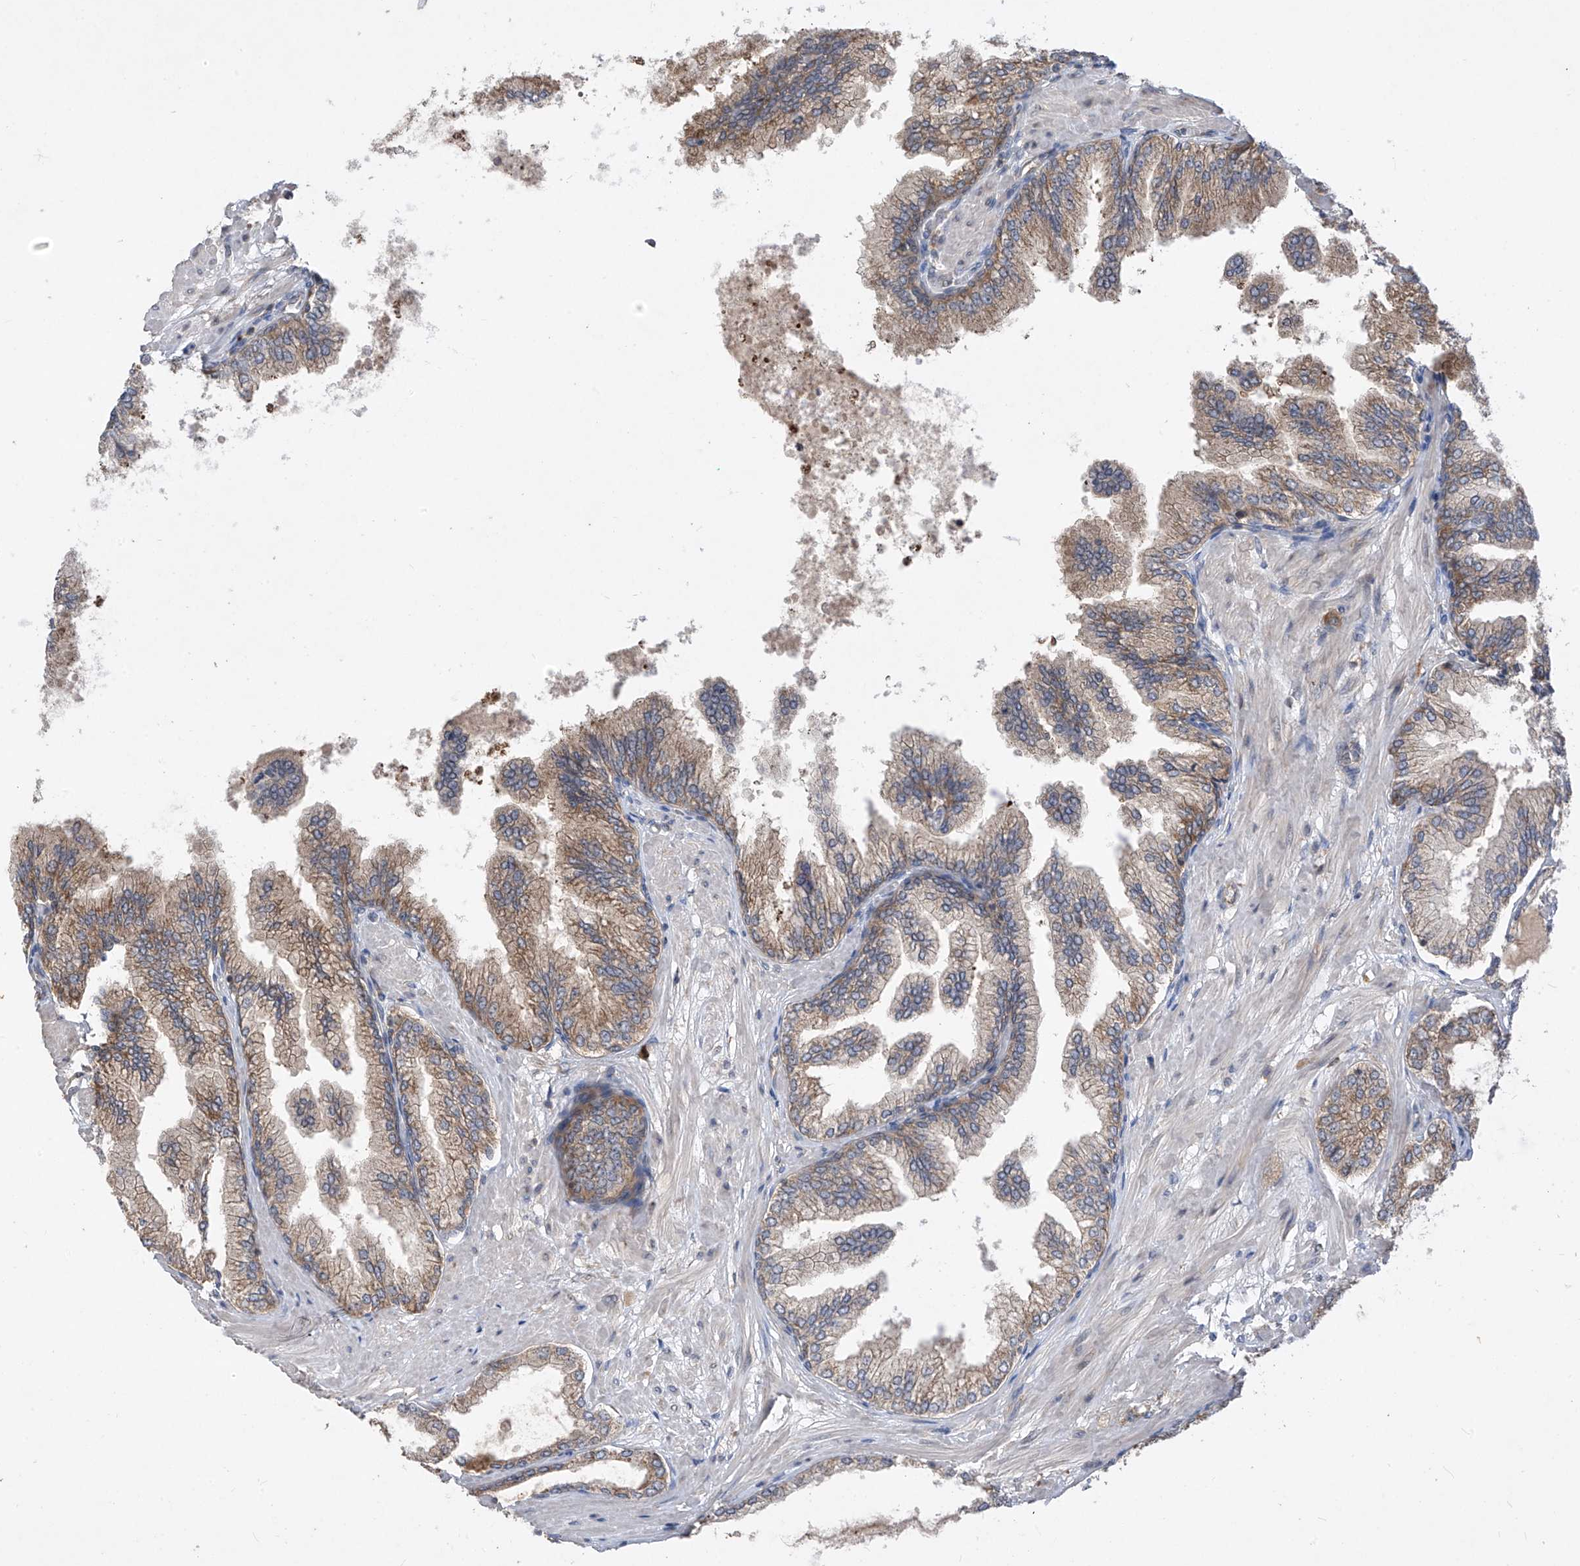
{"staining": {"intensity": "moderate", "quantity": "25%-75%", "location": "cytoplasmic/membranous"}, "tissue": "prostate cancer", "cell_type": "Tumor cells", "image_type": "cancer", "snomed": [{"axis": "morphology", "description": "Adenocarcinoma, Low grade"}, {"axis": "topography", "description": "Prostate"}], "caption": "DAB (3,3'-diaminobenzidine) immunohistochemical staining of human low-grade adenocarcinoma (prostate) displays moderate cytoplasmic/membranous protein expression in approximately 25%-75% of tumor cells. (IHC, brightfield microscopy, high magnification).", "gene": "RPL34", "patient": {"sex": "male", "age": 63}}